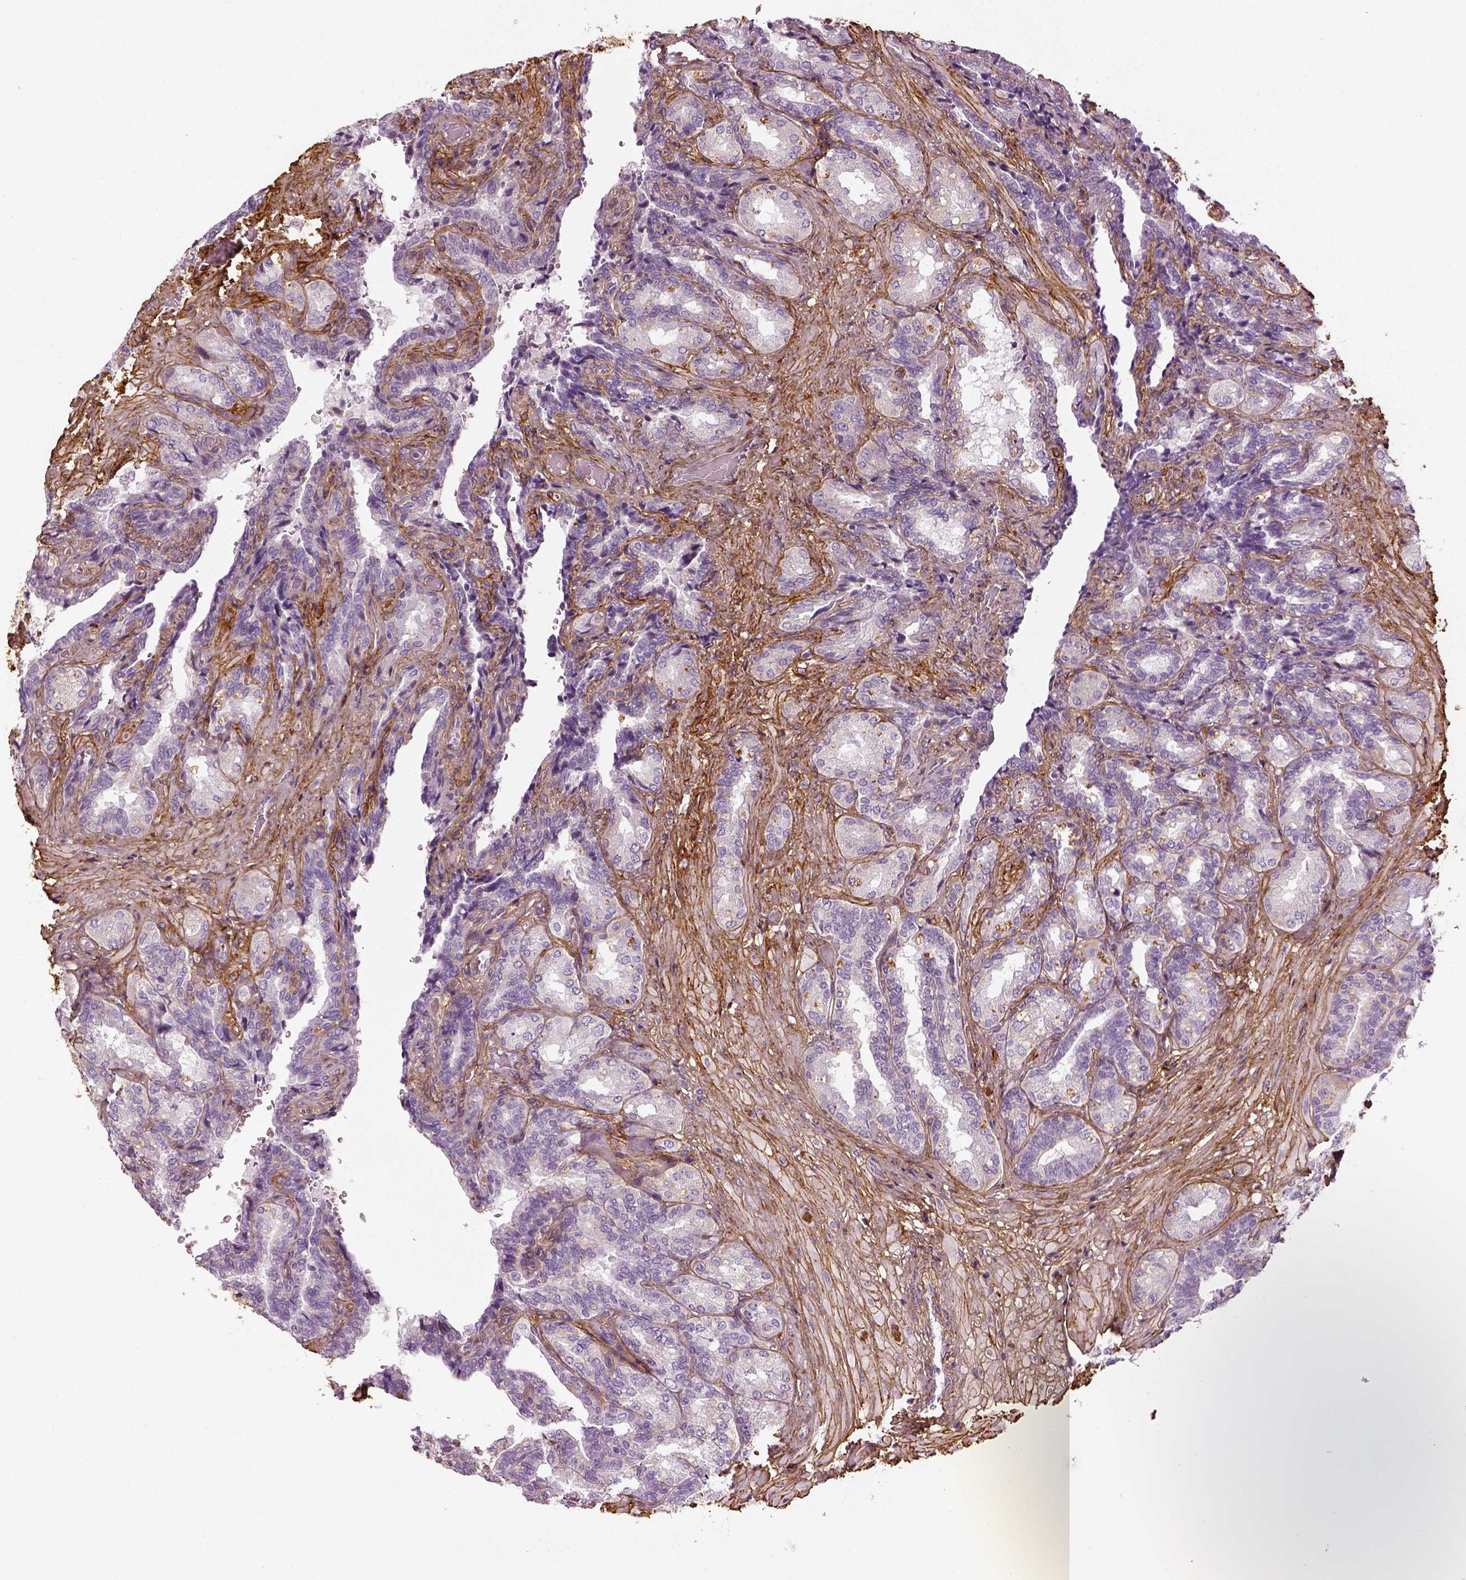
{"staining": {"intensity": "negative", "quantity": "none", "location": "none"}, "tissue": "seminal vesicle", "cell_type": "Glandular cells", "image_type": "normal", "snomed": [{"axis": "morphology", "description": "Normal tissue, NOS"}, {"axis": "topography", "description": "Seminal veicle"}], "caption": "This image is of unremarkable seminal vesicle stained with immunohistochemistry (IHC) to label a protein in brown with the nuclei are counter-stained blue. There is no expression in glandular cells. The staining was performed using DAB (3,3'-diaminobenzidine) to visualize the protein expression in brown, while the nuclei were stained in blue with hematoxylin (Magnification: 20x).", "gene": "COL6A2", "patient": {"sex": "male", "age": 68}}